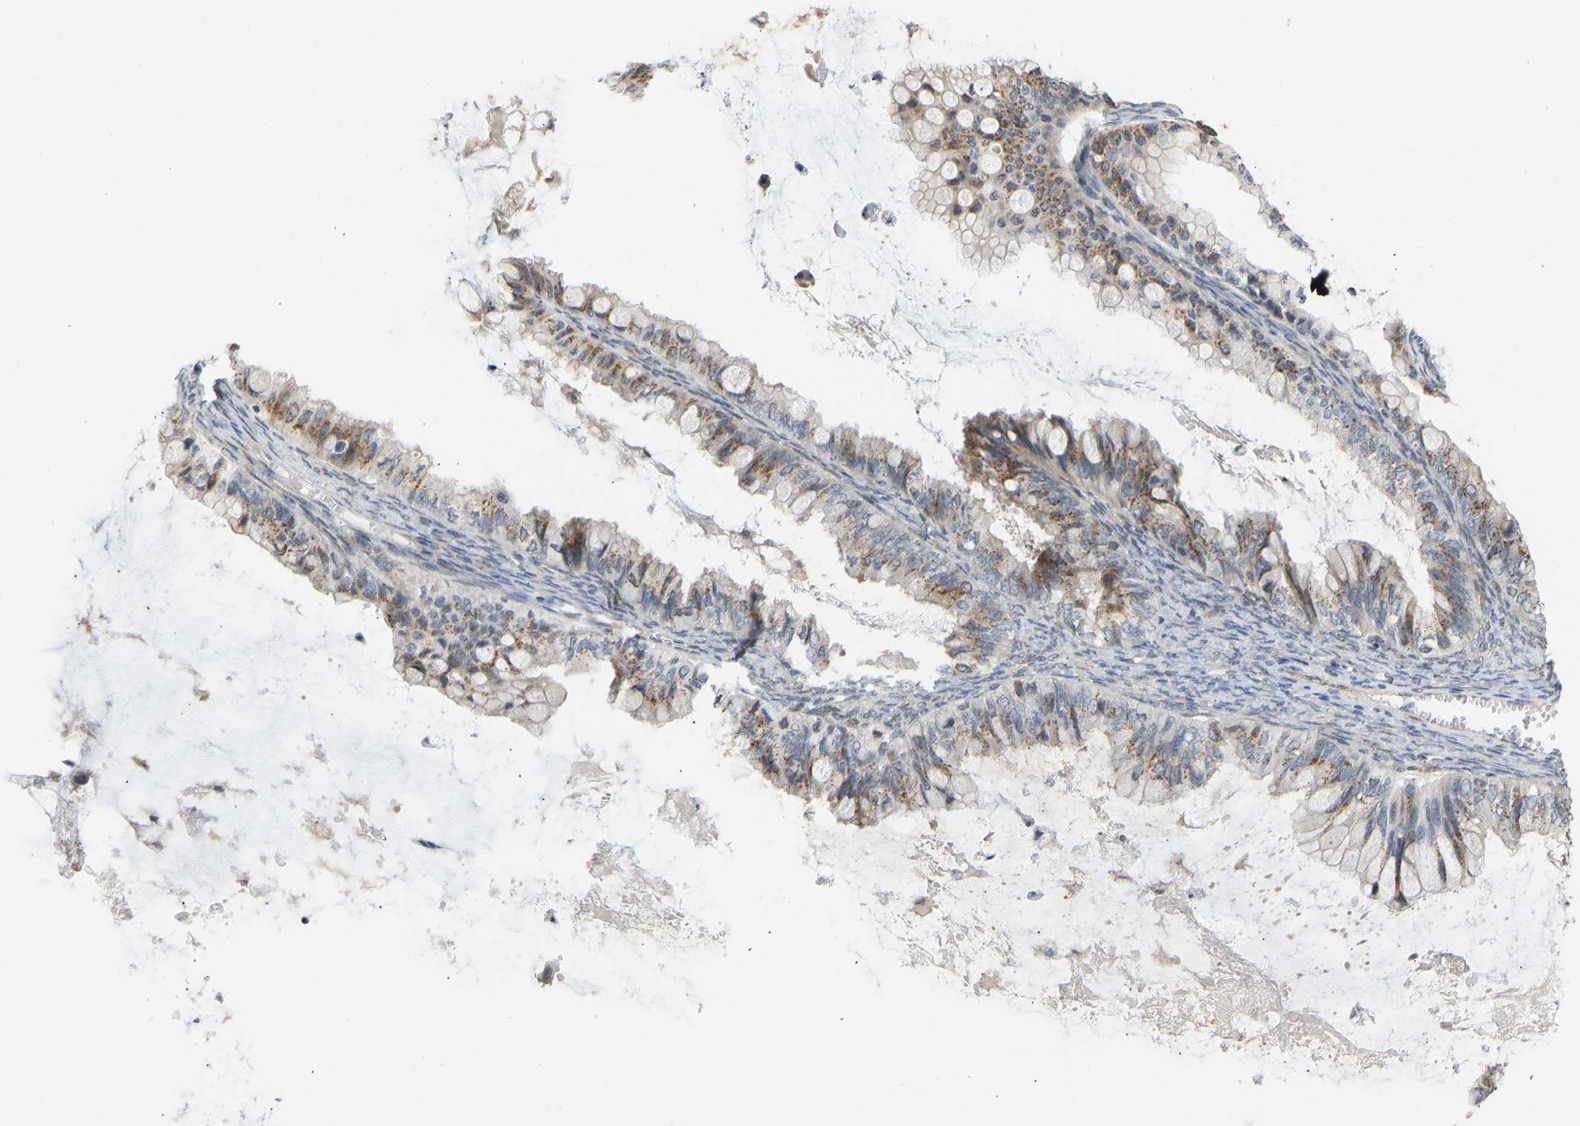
{"staining": {"intensity": "moderate", "quantity": ">75%", "location": "cytoplasmic/membranous"}, "tissue": "ovarian cancer", "cell_type": "Tumor cells", "image_type": "cancer", "snomed": [{"axis": "morphology", "description": "Cystadenocarcinoma, mucinous, NOS"}, {"axis": "topography", "description": "Ovary"}], "caption": "High-power microscopy captured an immunohistochemistry (IHC) photomicrograph of ovarian cancer (mucinous cystadenocarcinoma), revealing moderate cytoplasmic/membranous positivity in about >75% of tumor cells.", "gene": "BEND3", "patient": {"sex": "female", "age": 80}}